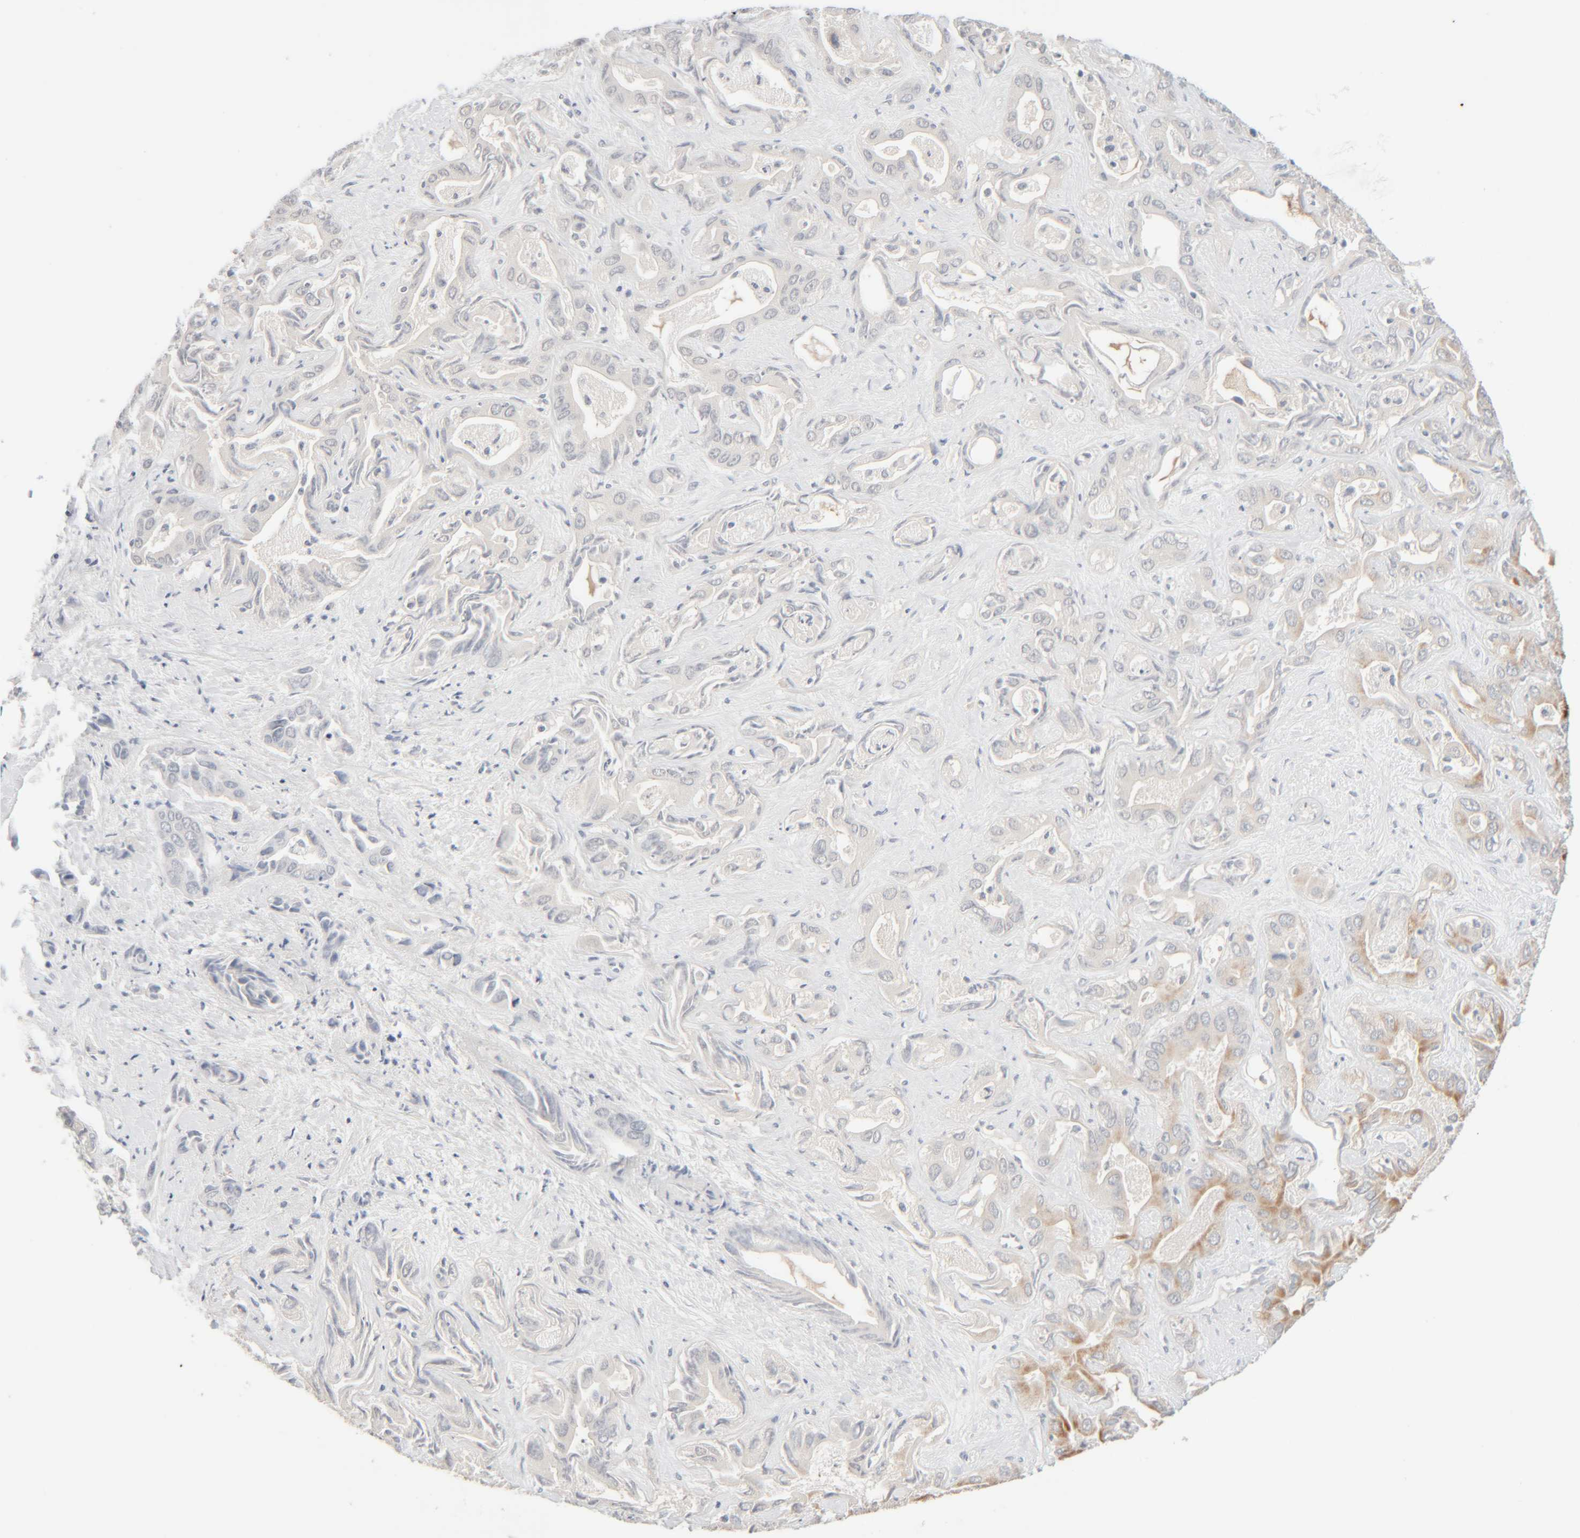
{"staining": {"intensity": "weak", "quantity": "<25%", "location": "cytoplasmic/membranous"}, "tissue": "liver cancer", "cell_type": "Tumor cells", "image_type": "cancer", "snomed": [{"axis": "morphology", "description": "Cholangiocarcinoma"}, {"axis": "topography", "description": "Liver"}], "caption": "Tumor cells are negative for protein expression in human liver cancer.", "gene": "RIDA", "patient": {"sex": "female", "age": 52}}